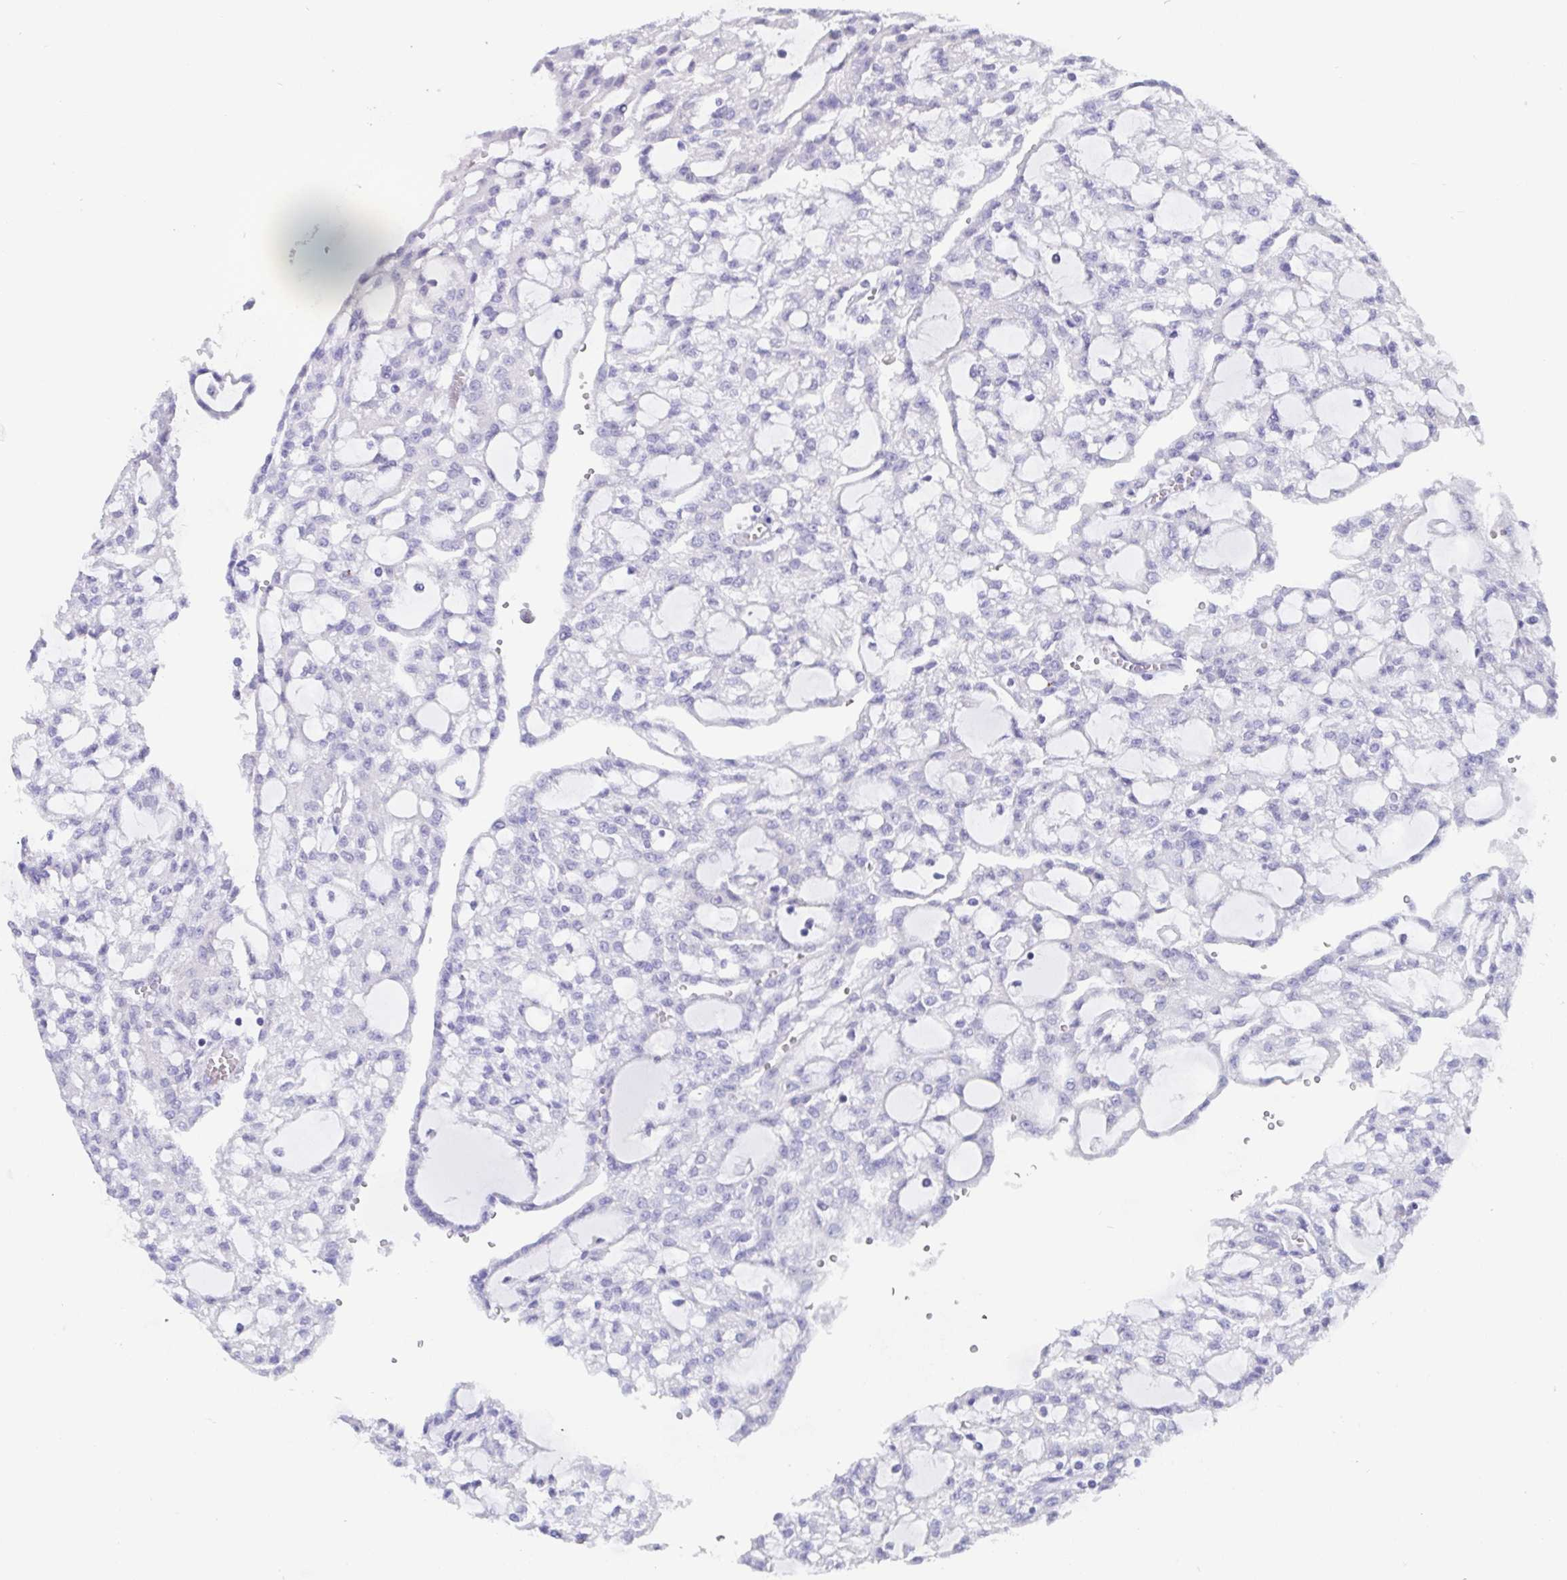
{"staining": {"intensity": "negative", "quantity": "none", "location": "none"}, "tissue": "renal cancer", "cell_type": "Tumor cells", "image_type": "cancer", "snomed": [{"axis": "morphology", "description": "Adenocarcinoma, NOS"}, {"axis": "topography", "description": "Kidney"}], "caption": "This is a micrograph of immunohistochemistry staining of renal cancer (adenocarcinoma), which shows no positivity in tumor cells.", "gene": "SCGN", "patient": {"sex": "male", "age": 63}}